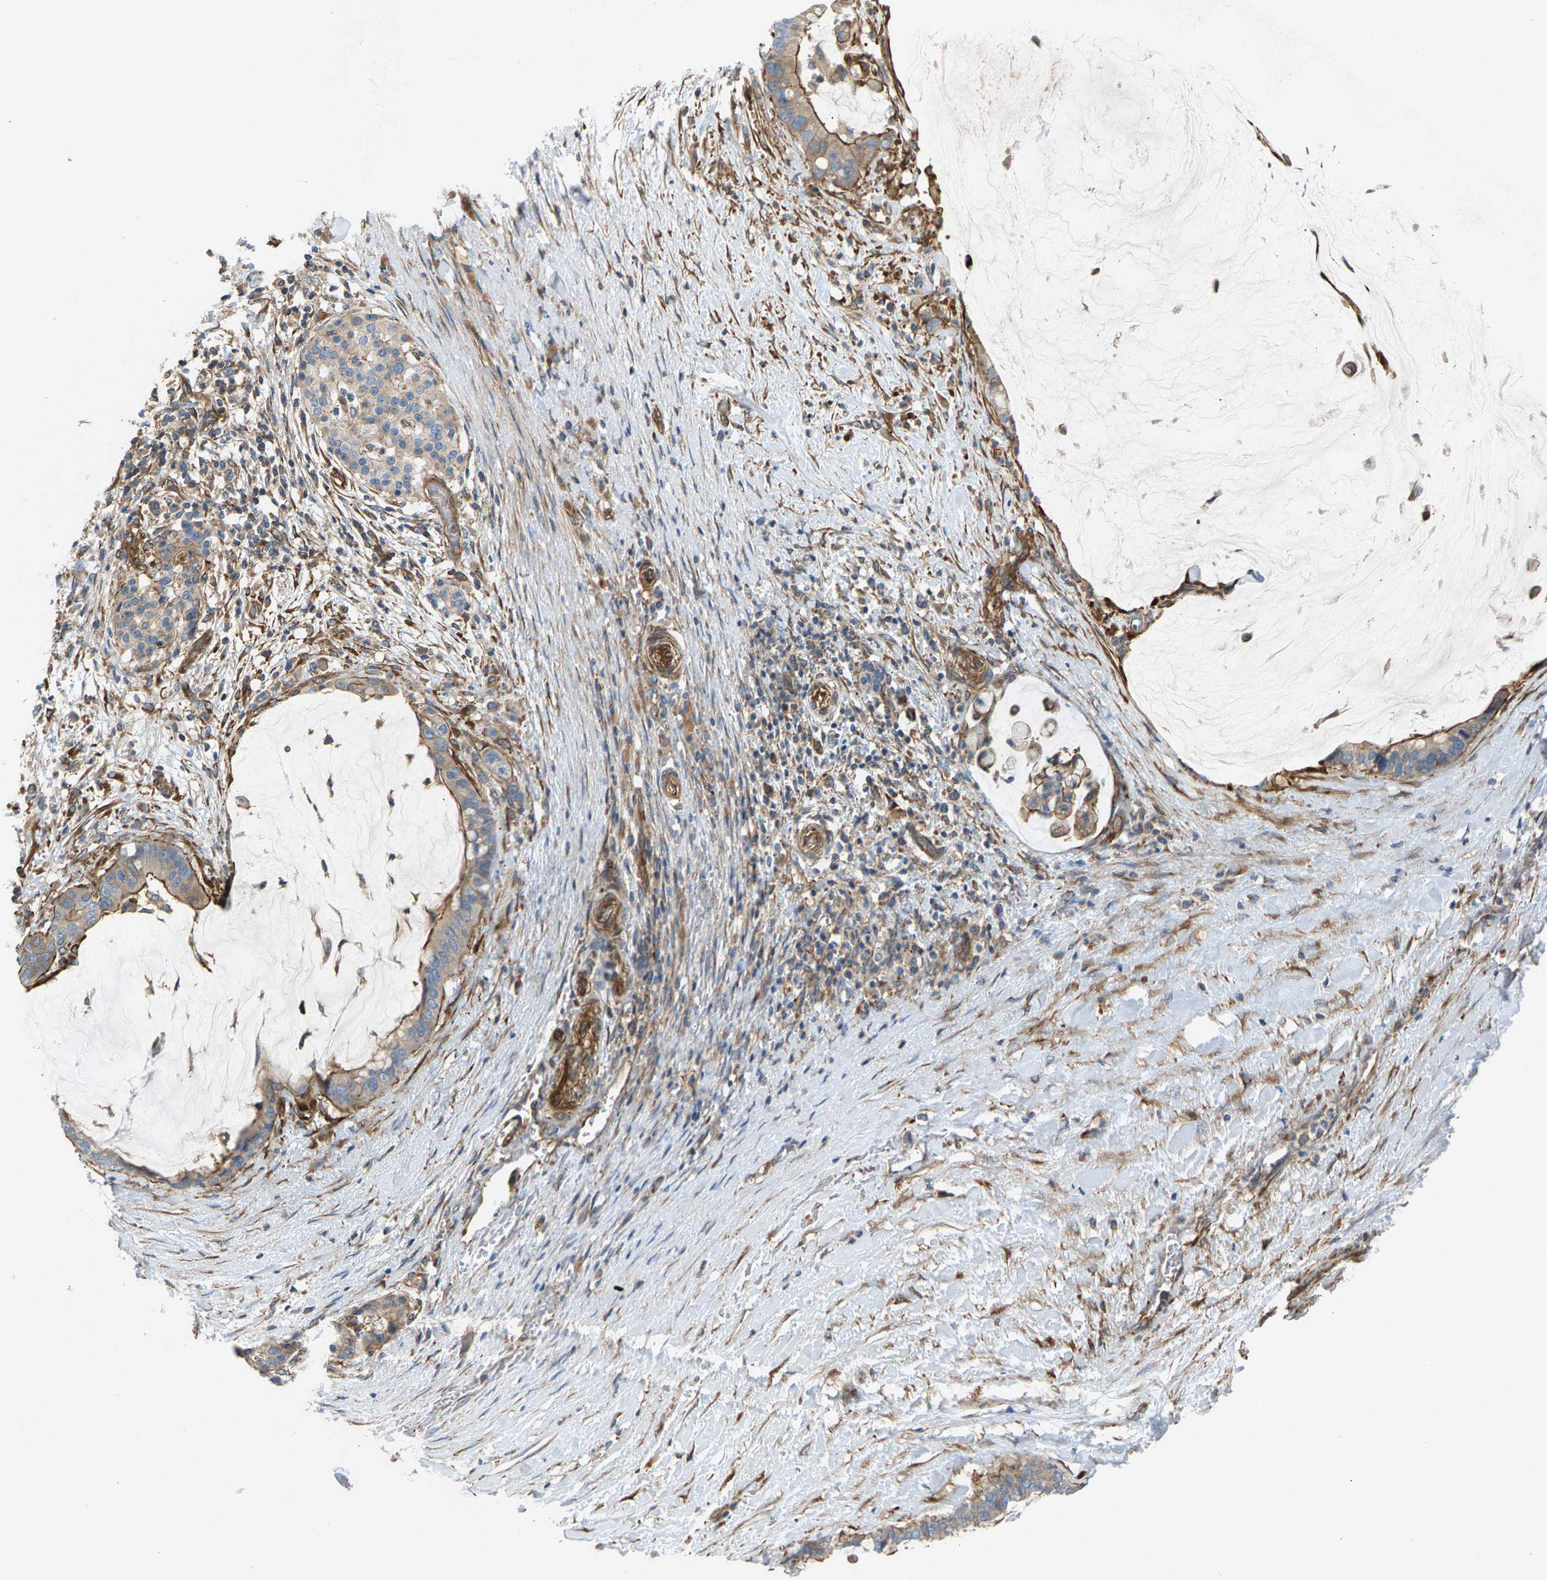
{"staining": {"intensity": "moderate", "quantity": "25%-75%", "location": "cytoplasmic/membranous"}, "tissue": "pancreatic cancer", "cell_type": "Tumor cells", "image_type": "cancer", "snomed": [{"axis": "morphology", "description": "Adenocarcinoma, NOS"}, {"axis": "topography", "description": "Pancreas"}], "caption": "High-power microscopy captured an immunohistochemistry image of adenocarcinoma (pancreatic), revealing moderate cytoplasmic/membranous staining in approximately 25%-75% of tumor cells.", "gene": "PDCL", "patient": {"sex": "male", "age": 41}}